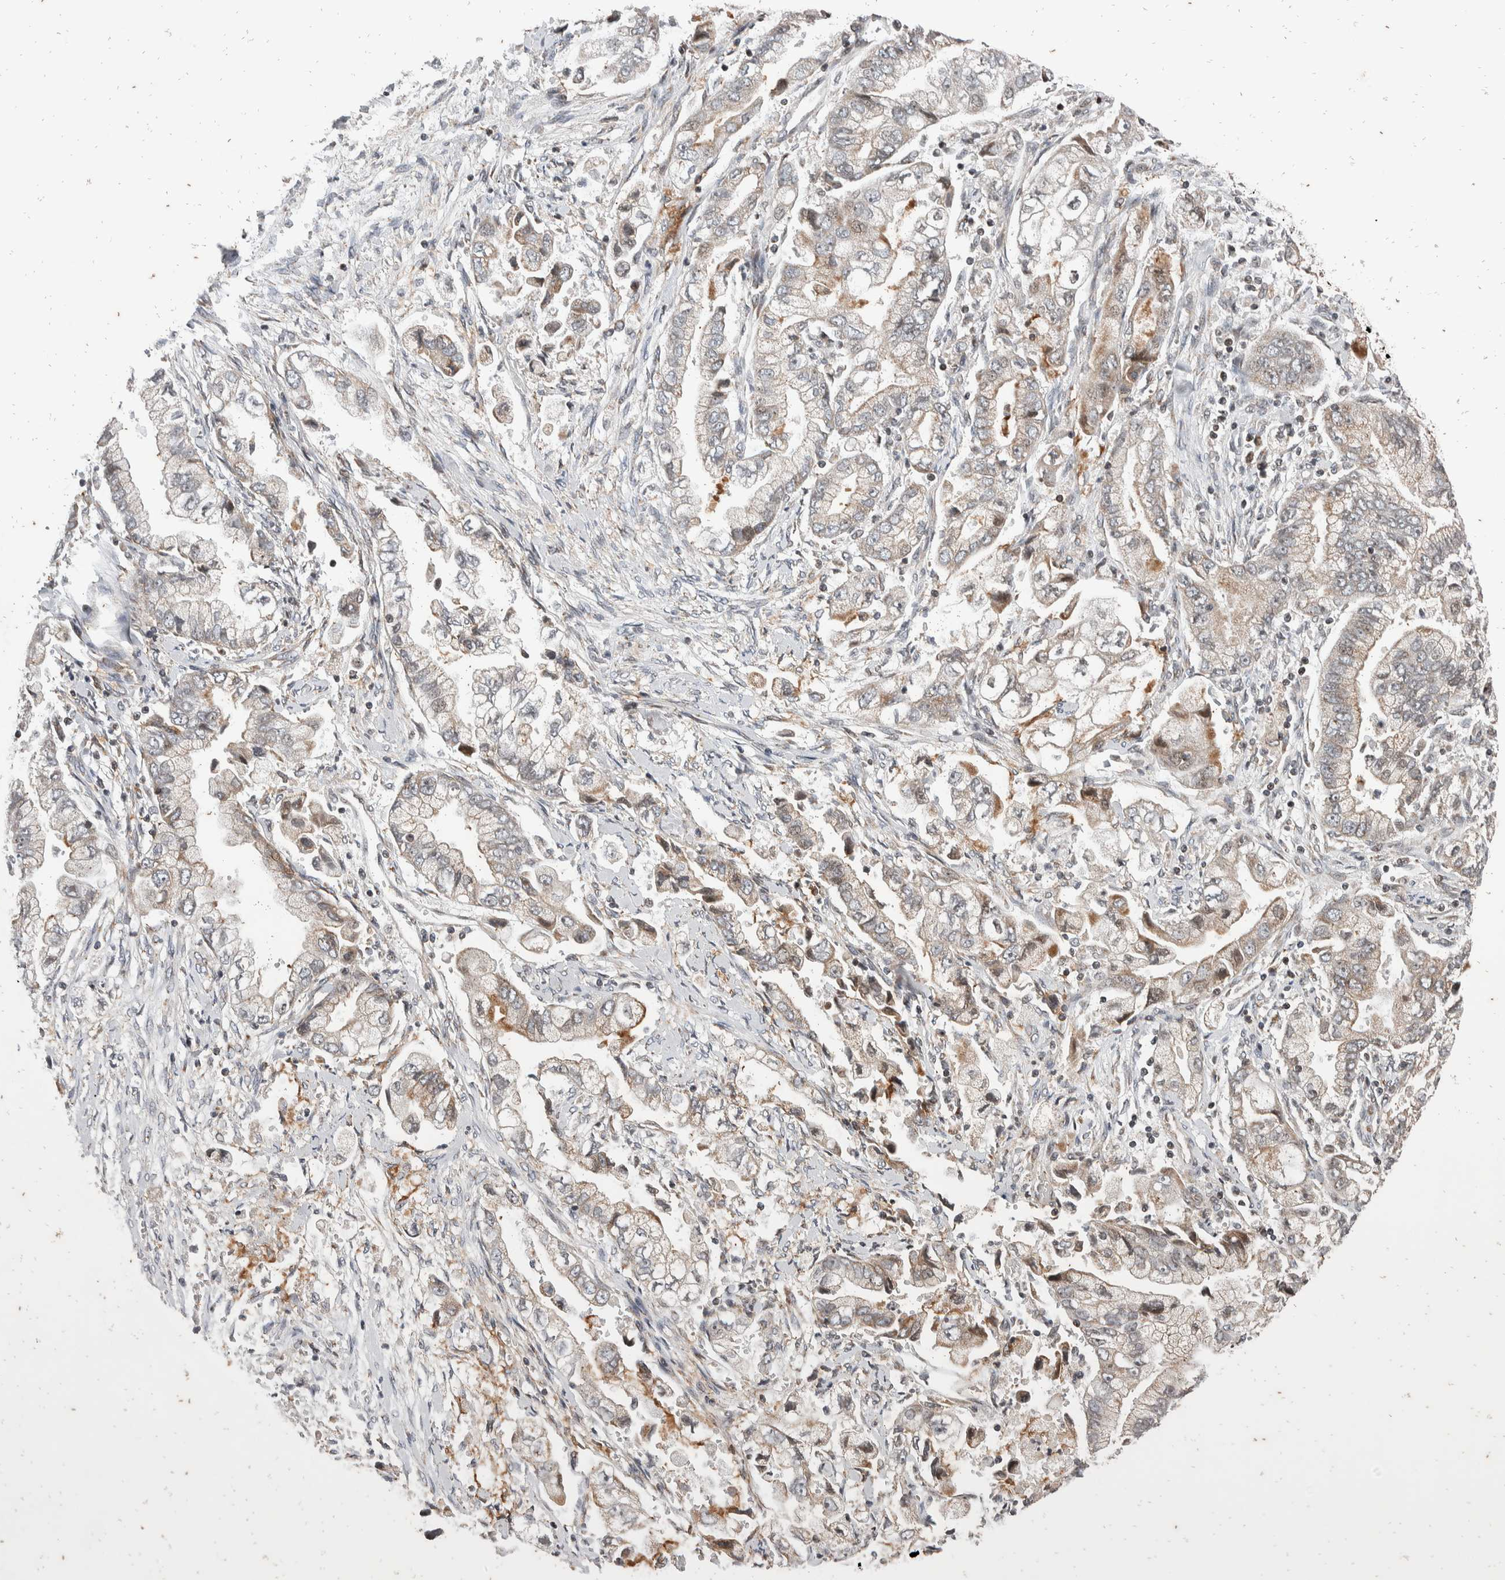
{"staining": {"intensity": "weak", "quantity": "<25%", "location": "cytoplasmic/membranous"}, "tissue": "stomach cancer", "cell_type": "Tumor cells", "image_type": "cancer", "snomed": [{"axis": "morphology", "description": "Normal tissue, NOS"}, {"axis": "morphology", "description": "Adenocarcinoma, NOS"}, {"axis": "topography", "description": "Stomach"}], "caption": "A micrograph of stomach cancer (adenocarcinoma) stained for a protein displays no brown staining in tumor cells.", "gene": "ATXN7L1", "patient": {"sex": "male", "age": 62}}